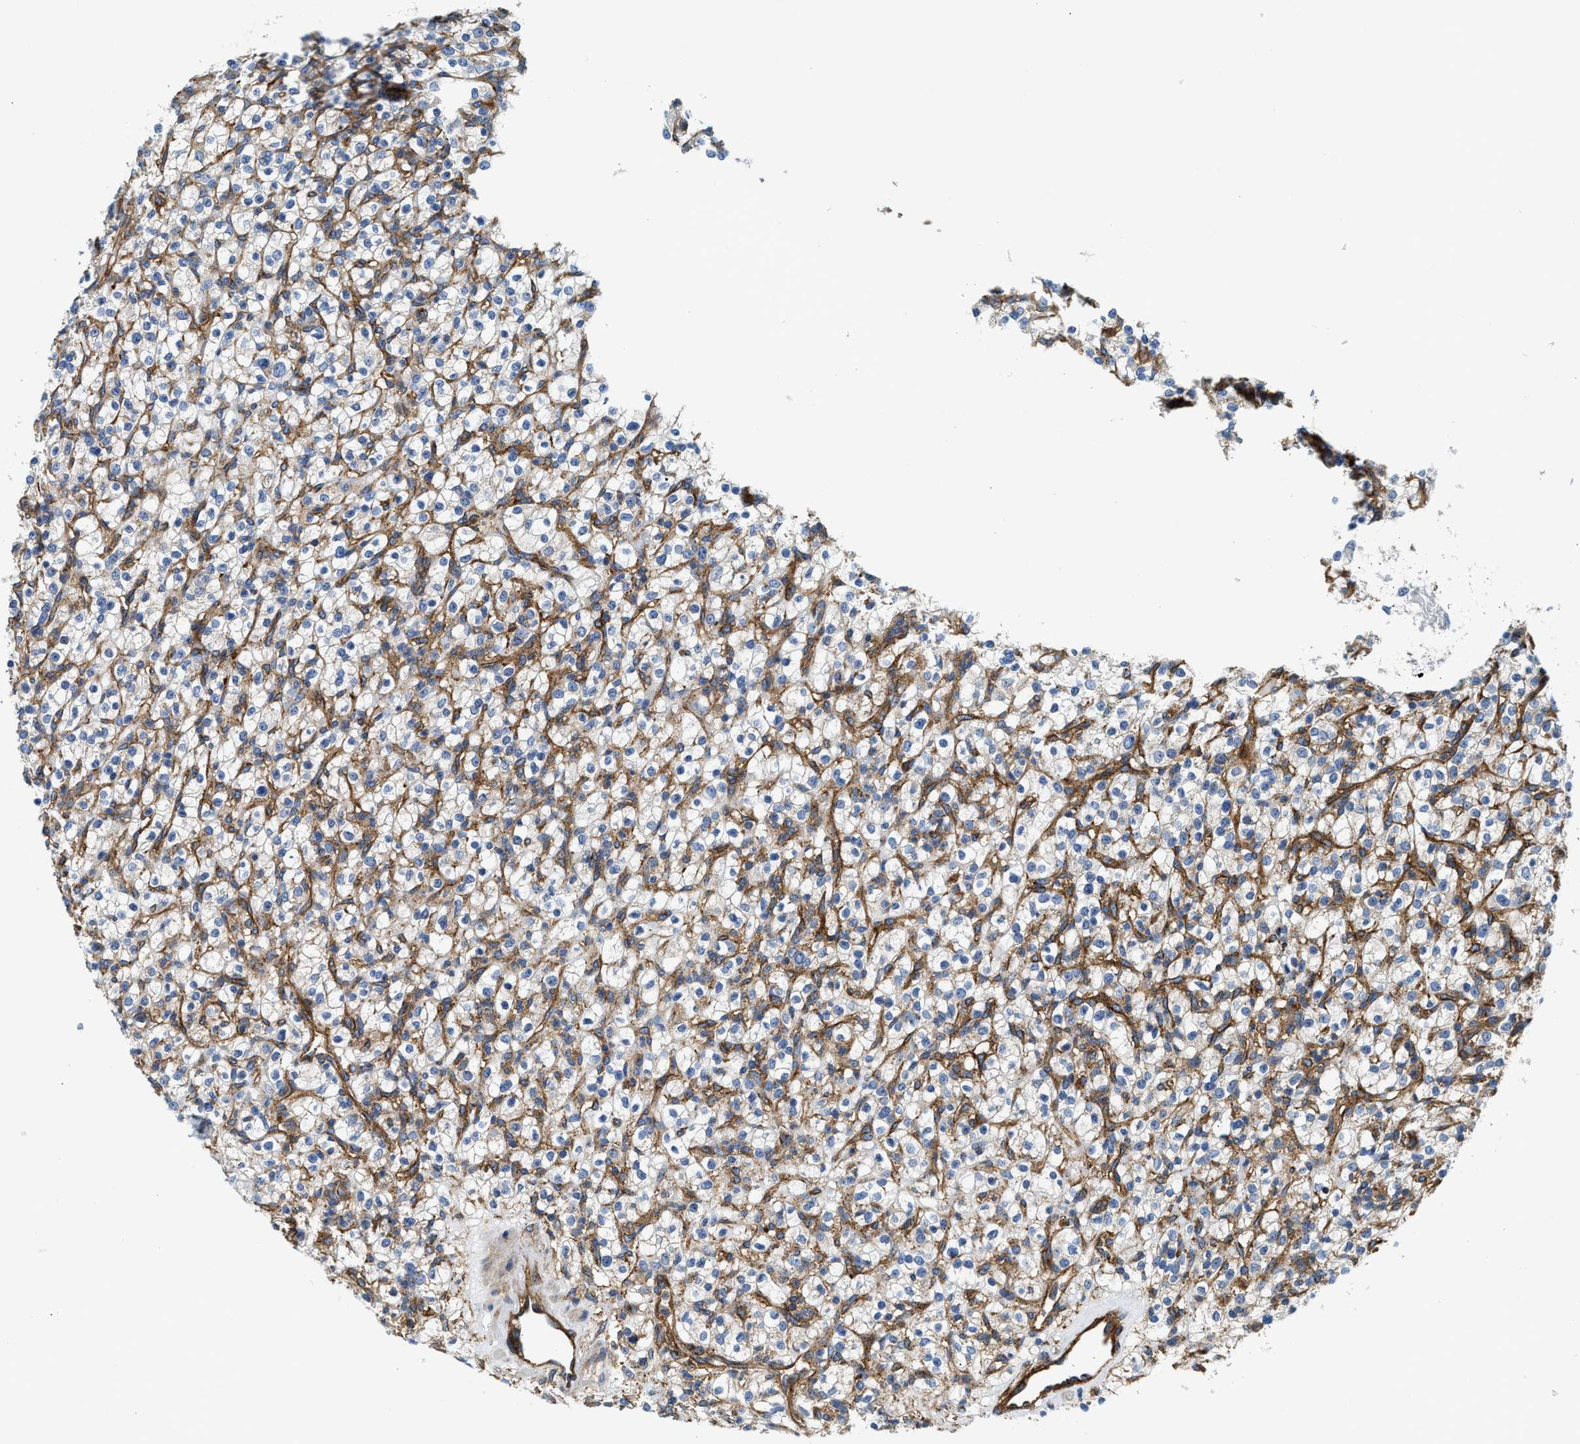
{"staining": {"intensity": "negative", "quantity": "none", "location": "none"}, "tissue": "renal cancer", "cell_type": "Tumor cells", "image_type": "cancer", "snomed": [{"axis": "morphology", "description": "Normal tissue, NOS"}, {"axis": "morphology", "description": "Adenocarcinoma, NOS"}, {"axis": "topography", "description": "Kidney"}], "caption": "This is an IHC photomicrograph of human renal cancer (adenocarcinoma). There is no expression in tumor cells.", "gene": "NSUN7", "patient": {"sex": "female", "age": 72}}